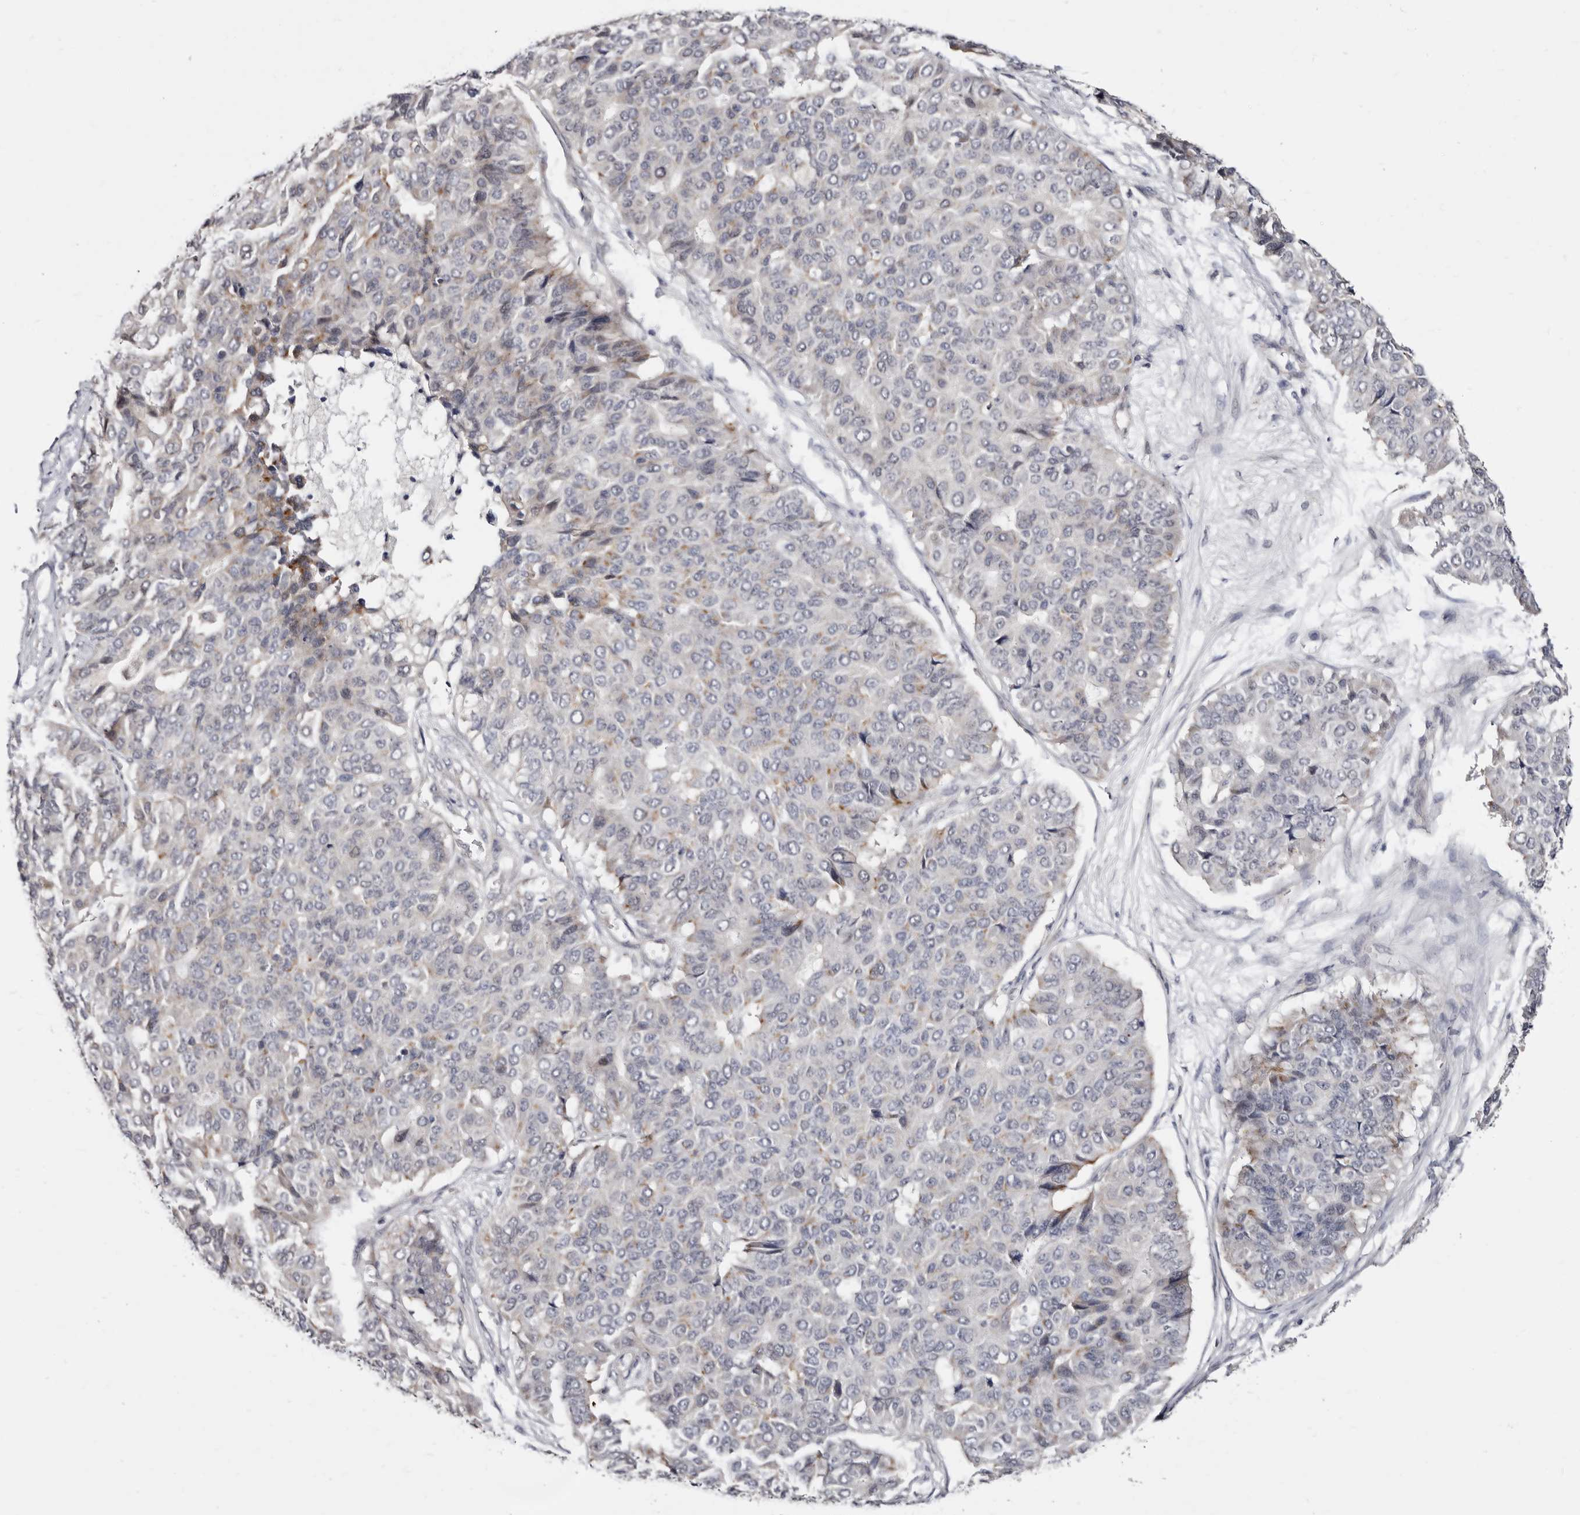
{"staining": {"intensity": "weak", "quantity": "<25%", "location": "cytoplasmic/membranous"}, "tissue": "pancreatic cancer", "cell_type": "Tumor cells", "image_type": "cancer", "snomed": [{"axis": "morphology", "description": "Adenocarcinoma, NOS"}, {"axis": "topography", "description": "Pancreas"}], "caption": "Immunohistochemistry photomicrograph of neoplastic tissue: adenocarcinoma (pancreatic) stained with DAB exhibits no significant protein expression in tumor cells.", "gene": "KLHL4", "patient": {"sex": "male", "age": 50}}